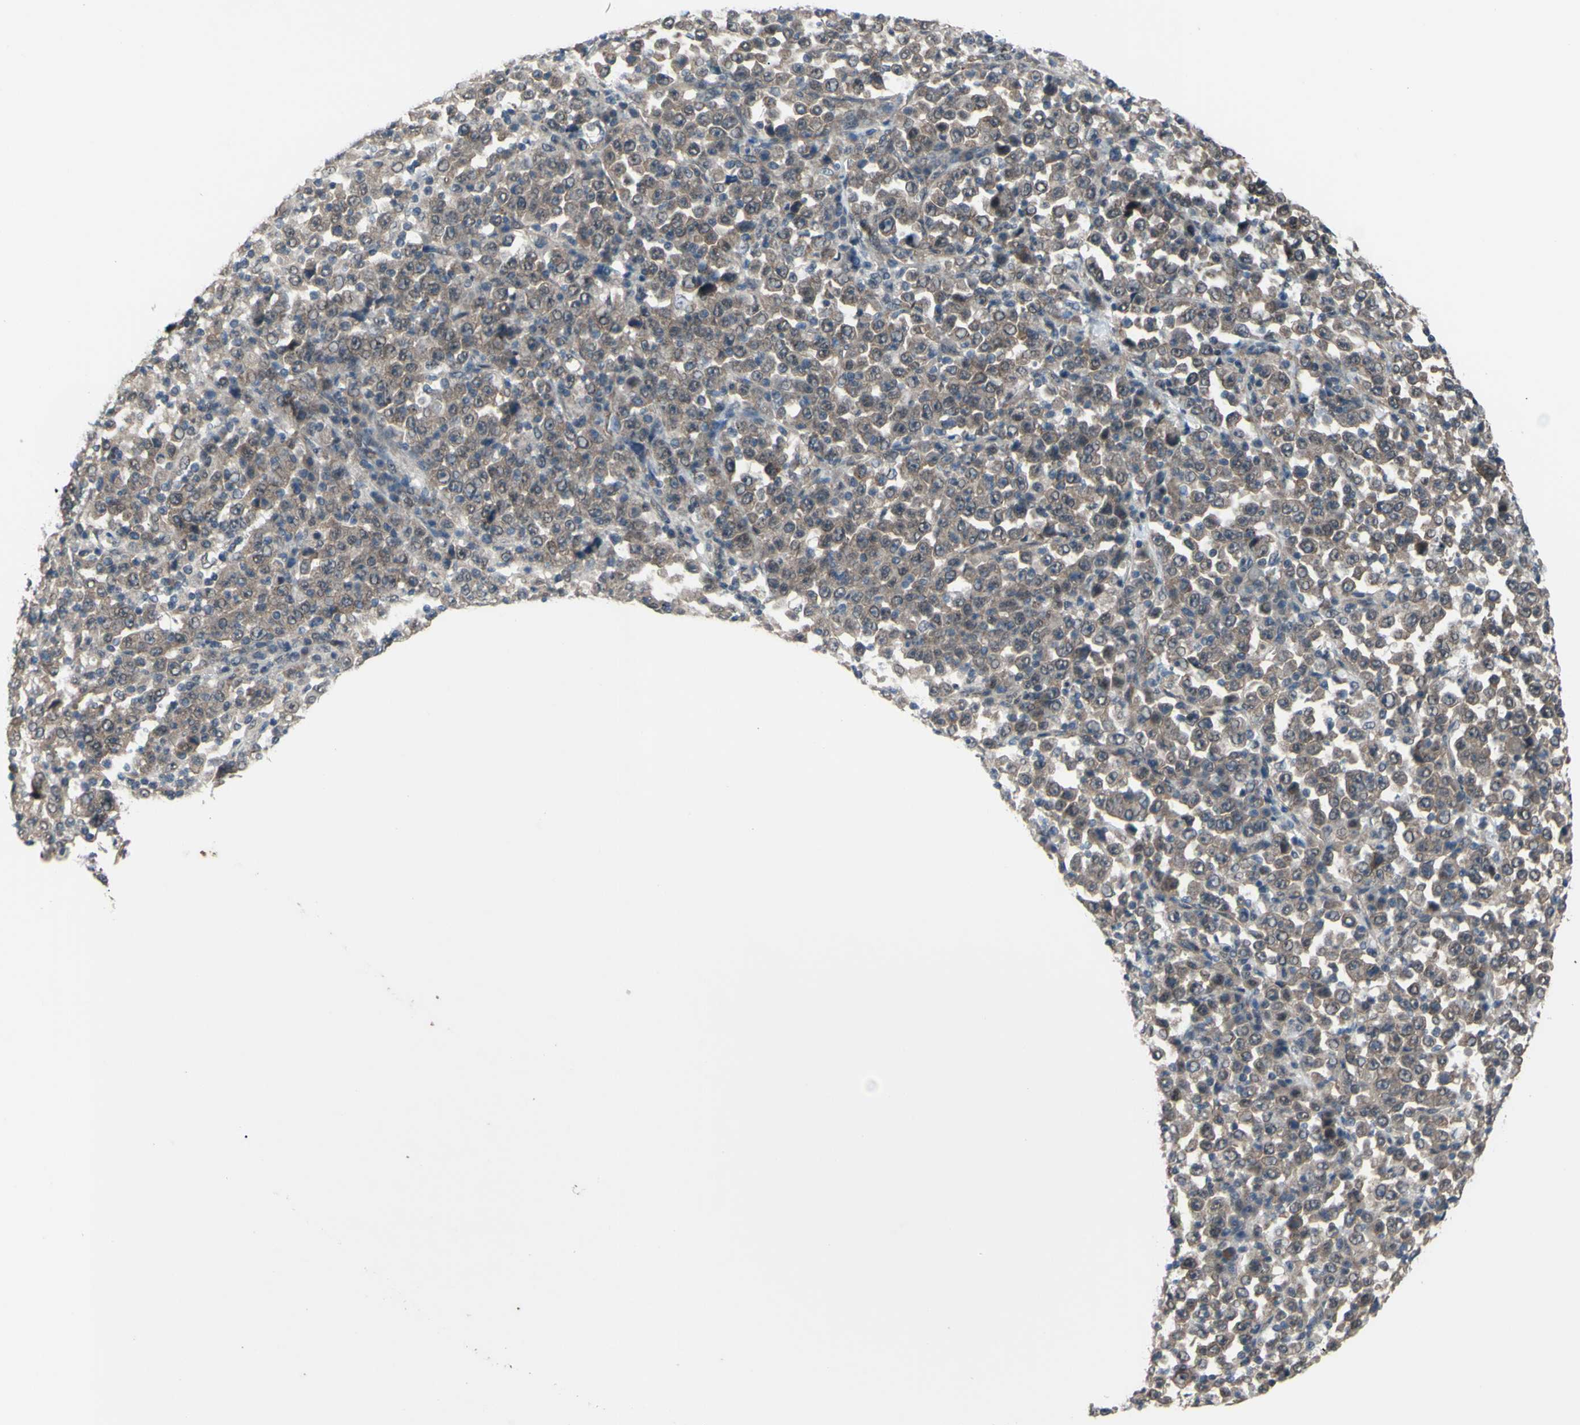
{"staining": {"intensity": "weak", "quantity": ">75%", "location": "cytoplasmic/membranous"}, "tissue": "stomach cancer", "cell_type": "Tumor cells", "image_type": "cancer", "snomed": [{"axis": "morphology", "description": "Normal tissue, NOS"}, {"axis": "morphology", "description": "Adenocarcinoma, NOS"}, {"axis": "topography", "description": "Stomach, upper"}, {"axis": "topography", "description": "Stomach"}], "caption": "Adenocarcinoma (stomach) stained with a brown dye reveals weak cytoplasmic/membranous positive positivity in about >75% of tumor cells.", "gene": "TRDMT1", "patient": {"sex": "male", "age": 59}}